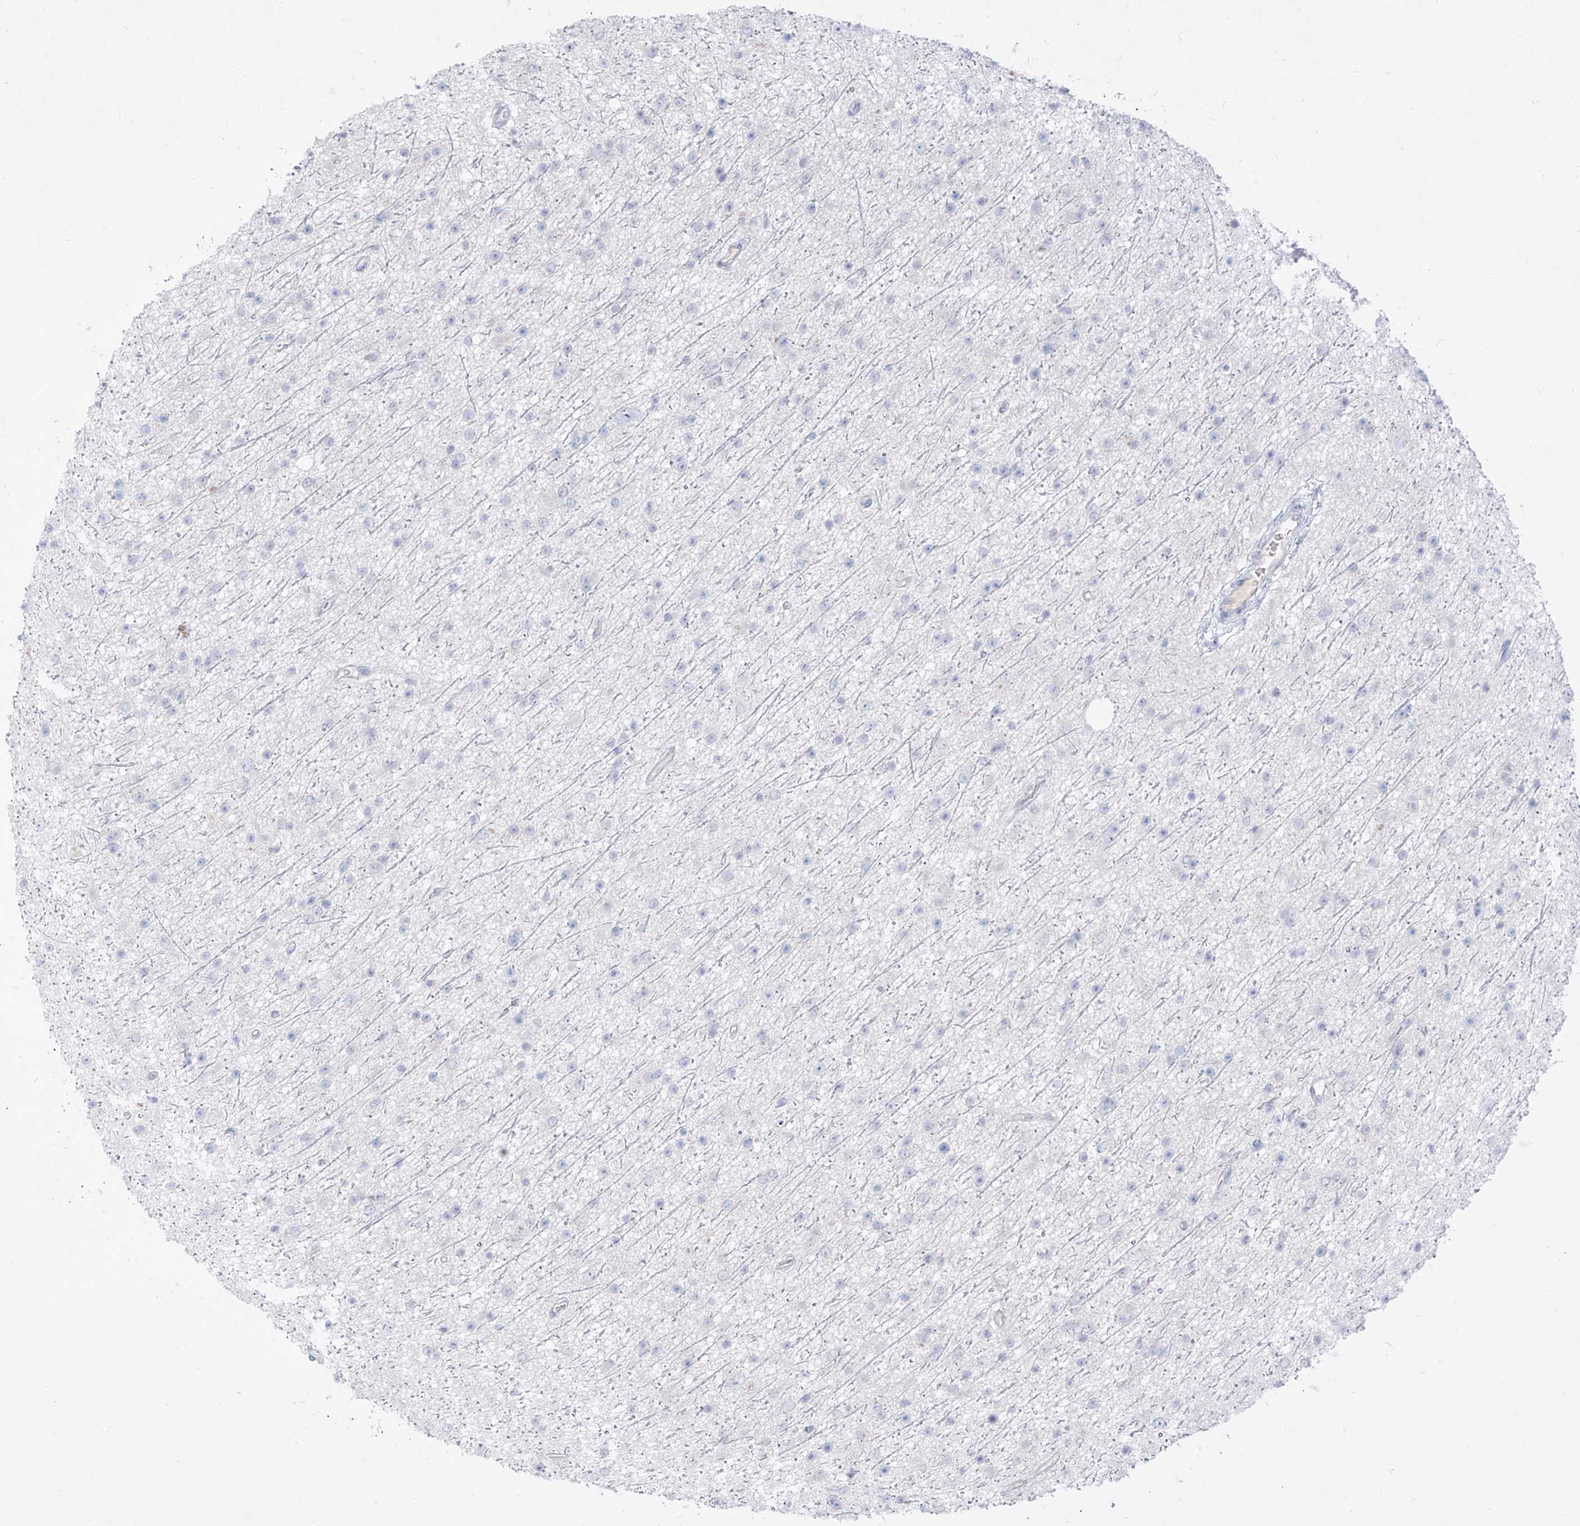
{"staining": {"intensity": "negative", "quantity": "none", "location": "none"}, "tissue": "glioma", "cell_type": "Tumor cells", "image_type": "cancer", "snomed": [{"axis": "morphology", "description": "Glioma, malignant, Low grade"}, {"axis": "topography", "description": "Cerebral cortex"}], "caption": "Glioma was stained to show a protein in brown. There is no significant expression in tumor cells. Brightfield microscopy of immunohistochemistry (IHC) stained with DAB (brown) and hematoxylin (blue), captured at high magnification.", "gene": "TGM4", "patient": {"sex": "female", "age": 39}}